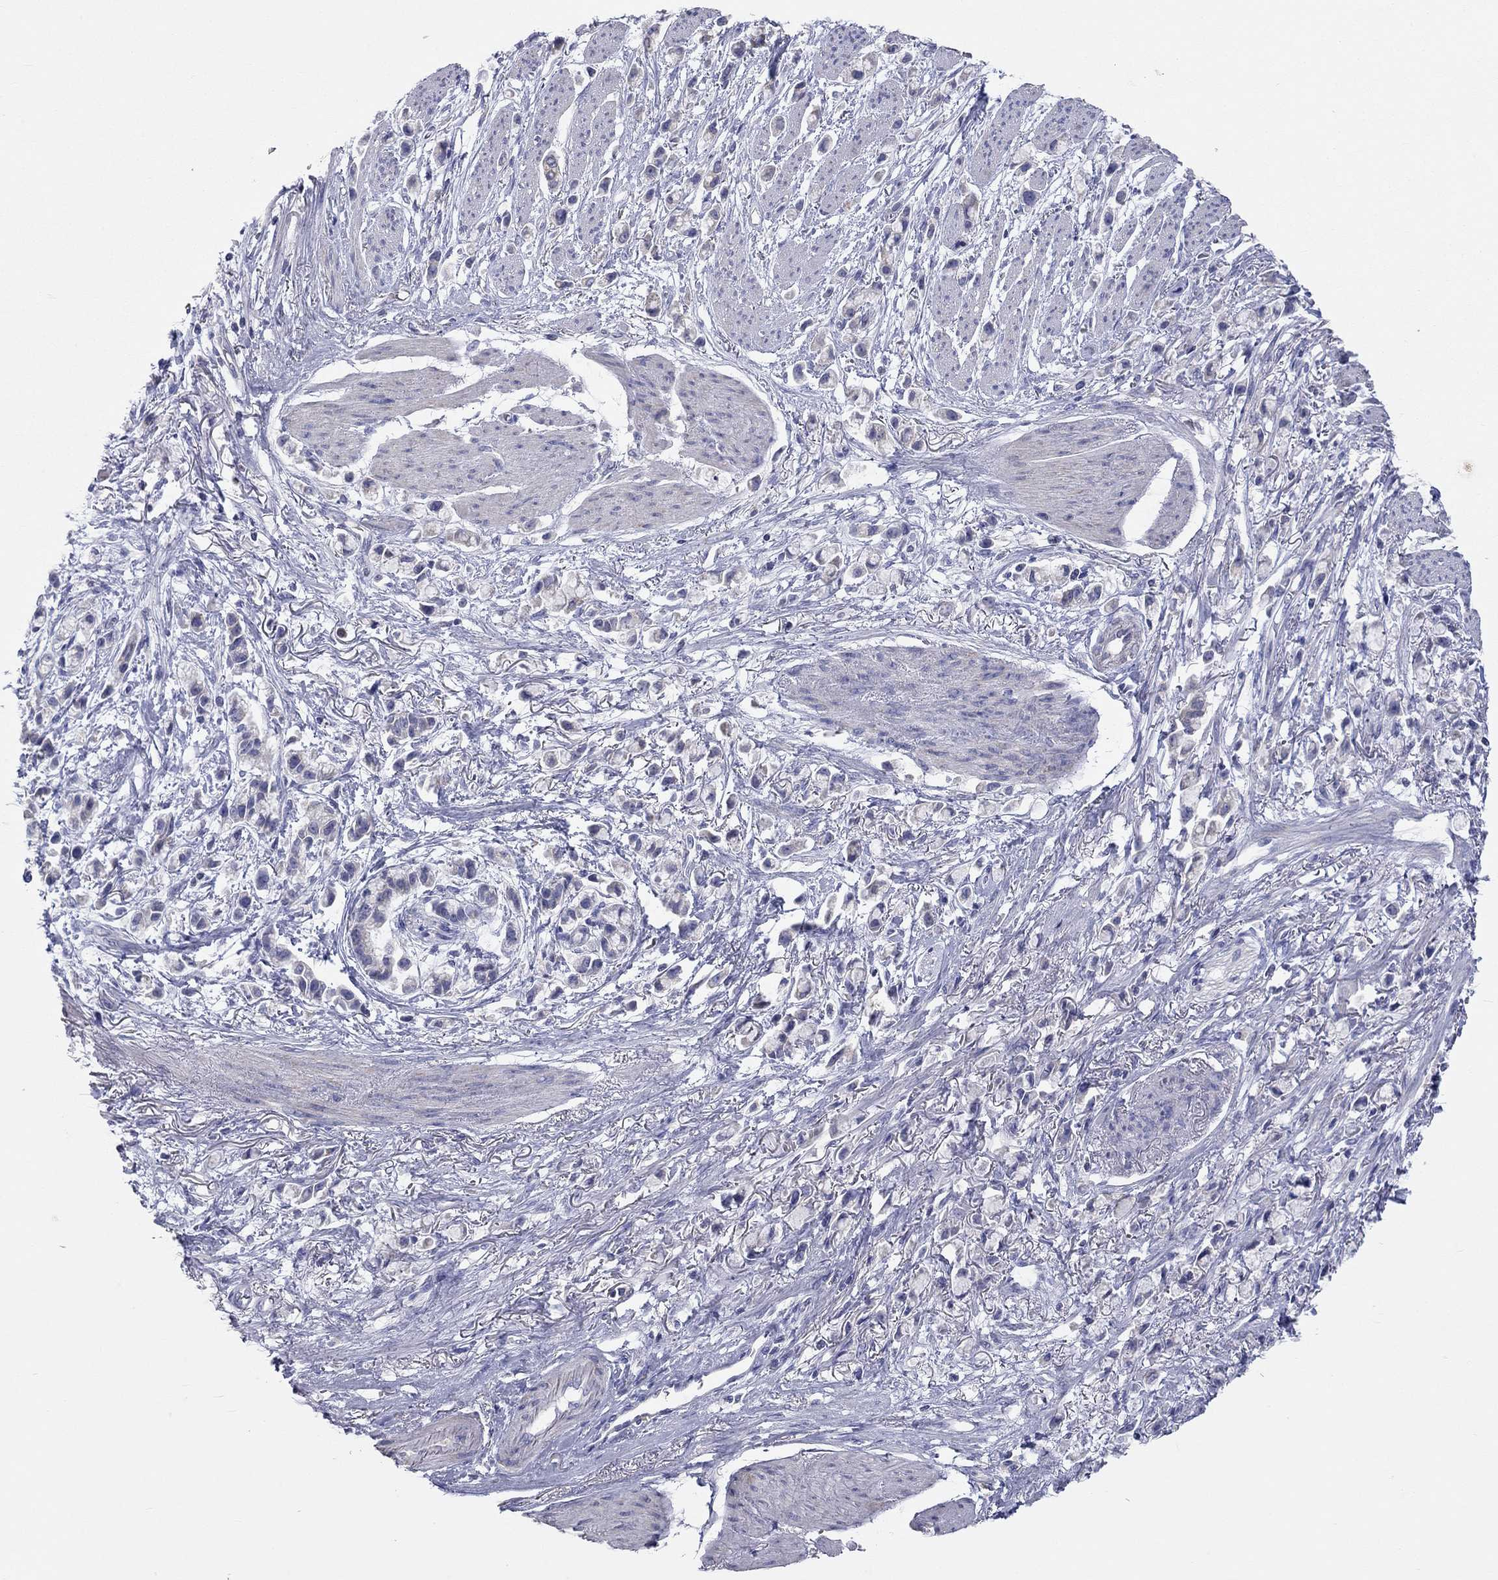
{"staining": {"intensity": "negative", "quantity": "none", "location": "none"}, "tissue": "stomach cancer", "cell_type": "Tumor cells", "image_type": "cancer", "snomed": [{"axis": "morphology", "description": "Adenocarcinoma, NOS"}, {"axis": "topography", "description": "Stomach"}], "caption": "The image displays no staining of tumor cells in stomach cancer.", "gene": "RCAN1", "patient": {"sex": "female", "age": 81}}